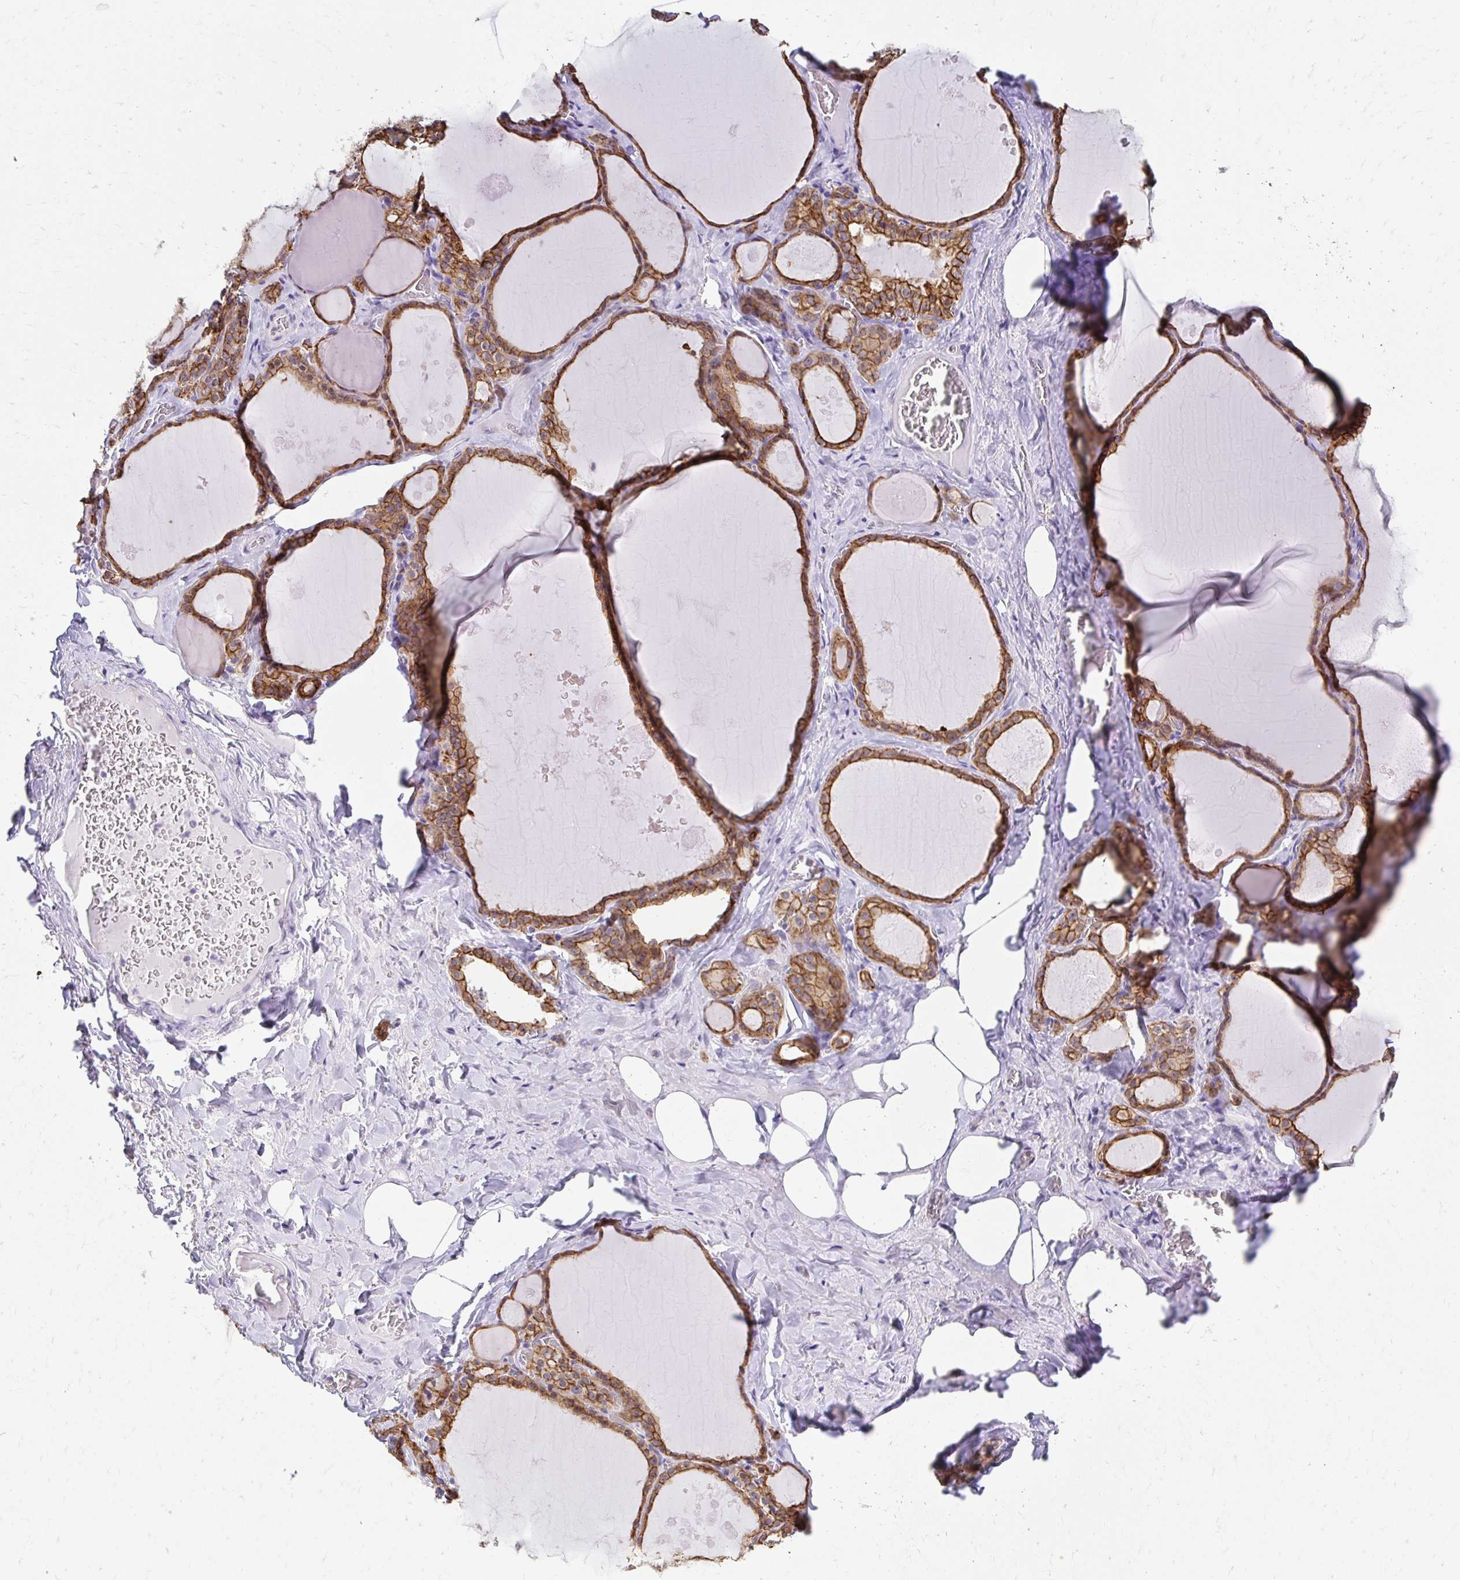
{"staining": {"intensity": "strong", "quantity": ">75%", "location": "cytoplasmic/membranous"}, "tissue": "thyroid gland", "cell_type": "Glandular cells", "image_type": "normal", "snomed": [{"axis": "morphology", "description": "Normal tissue, NOS"}, {"axis": "topography", "description": "Thyroid gland"}], "caption": "Protein expression analysis of benign thyroid gland displays strong cytoplasmic/membranous positivity in approximately >75% of glandular cells. Using DAB (brown) and hematoxylin (blue) stains, captured at high magnification using brightfield microscopy.", "gene": "C1QTNF2", "patient": {"sex": "male", "age": 56}}